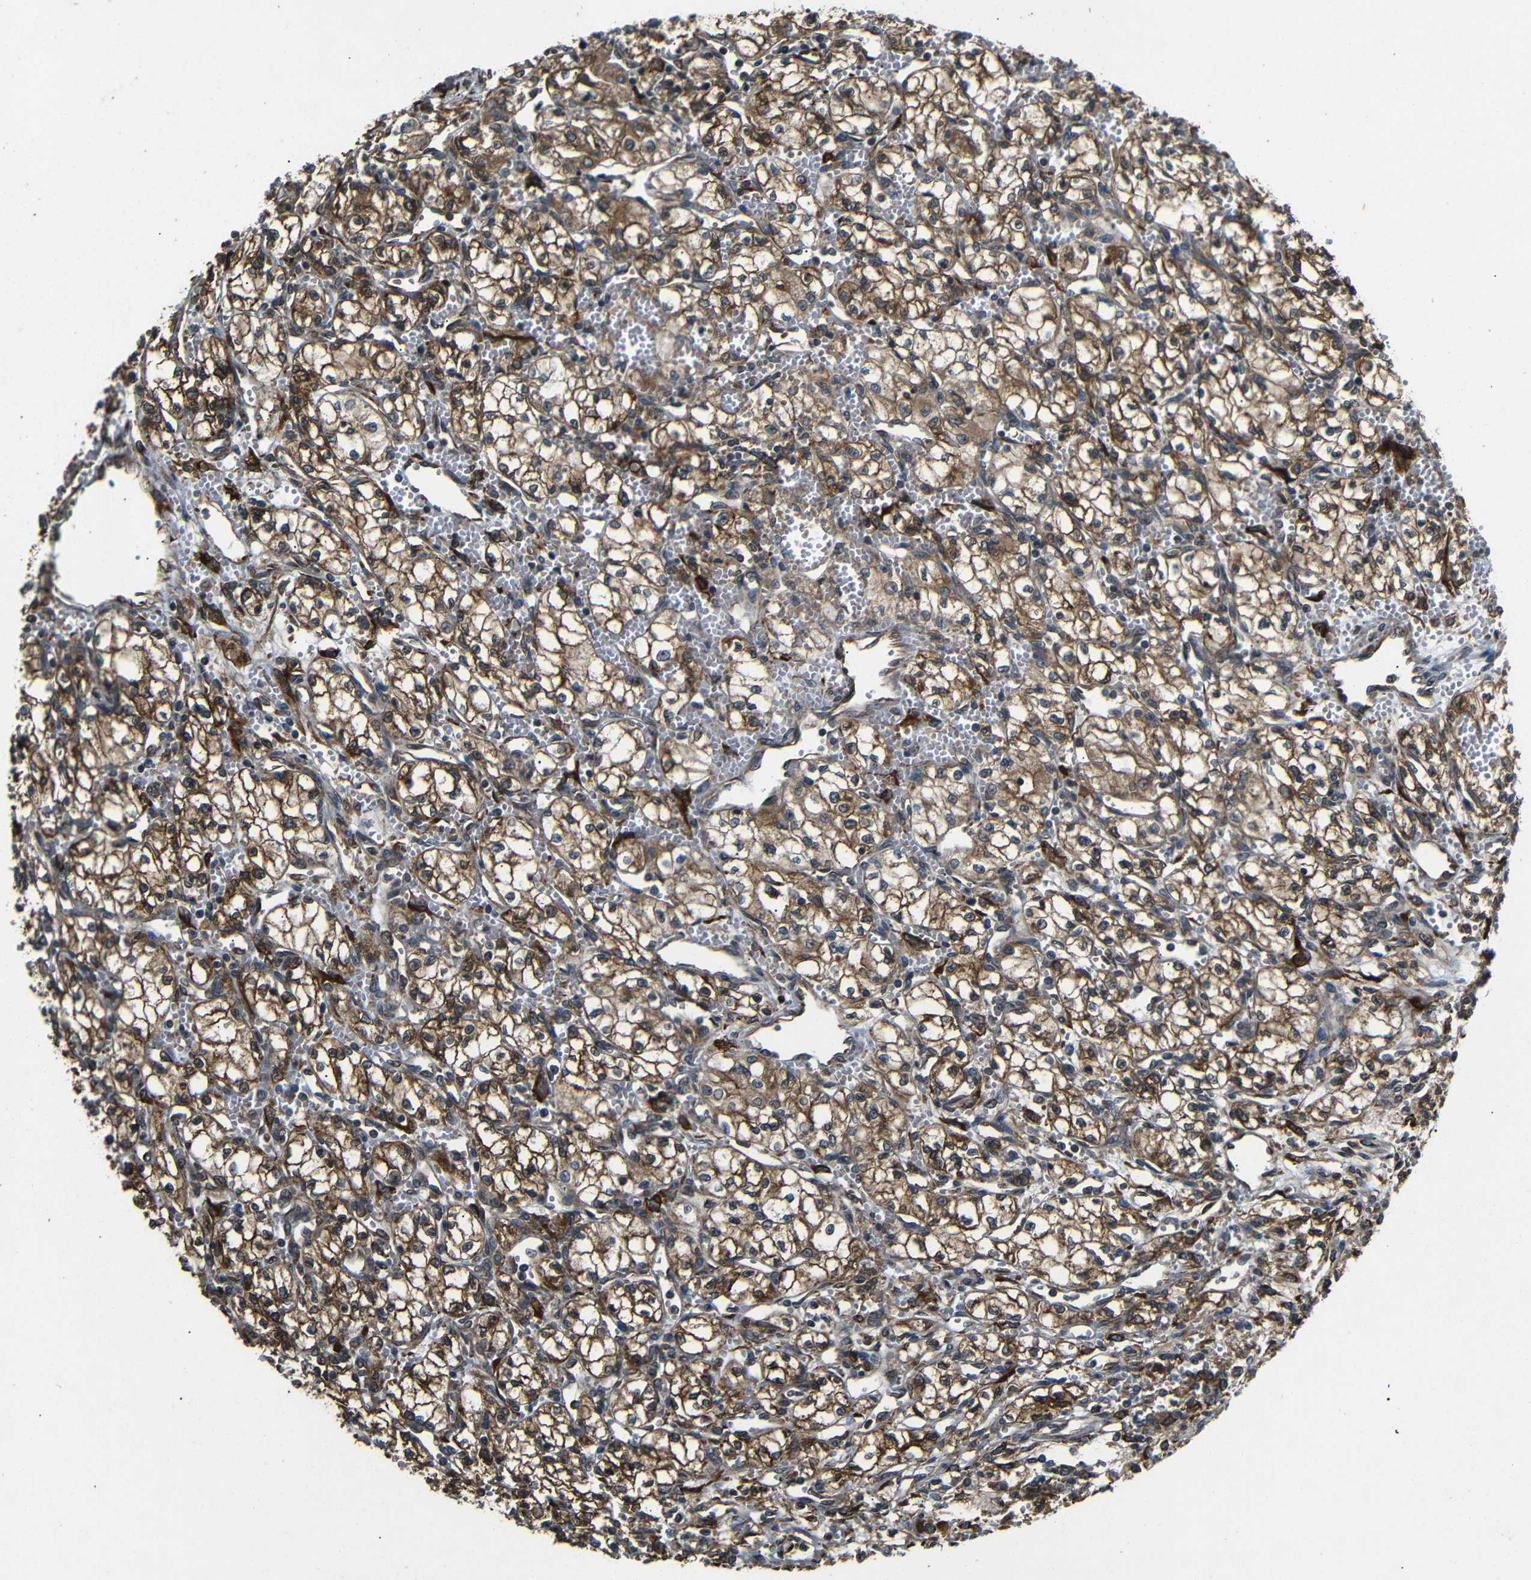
{"staining": {"intensity": "strong", "quantity": ">75%", "location": "cytoplasmic/membranous"}, "tissue": "renal cancer", "cell_type": "Tumor cells", "image_type": "cancer", "snomed": [{"axis": "morphology", "description": "Normal tissue, NOS"}, {"axis": "morphology", "description": "Adenocarcinoma, NOS"}, {"axis": "topography", "description": "Kidney"}], "caption": "Adenocarcinoma (renal) was stained to show a protein in brown. There is high levels of strong cytoplasmic/membranous expression in about >75% of tumor cells.", "gene": "TRPC1", "patient": {"sex": "male", "age": 59}}